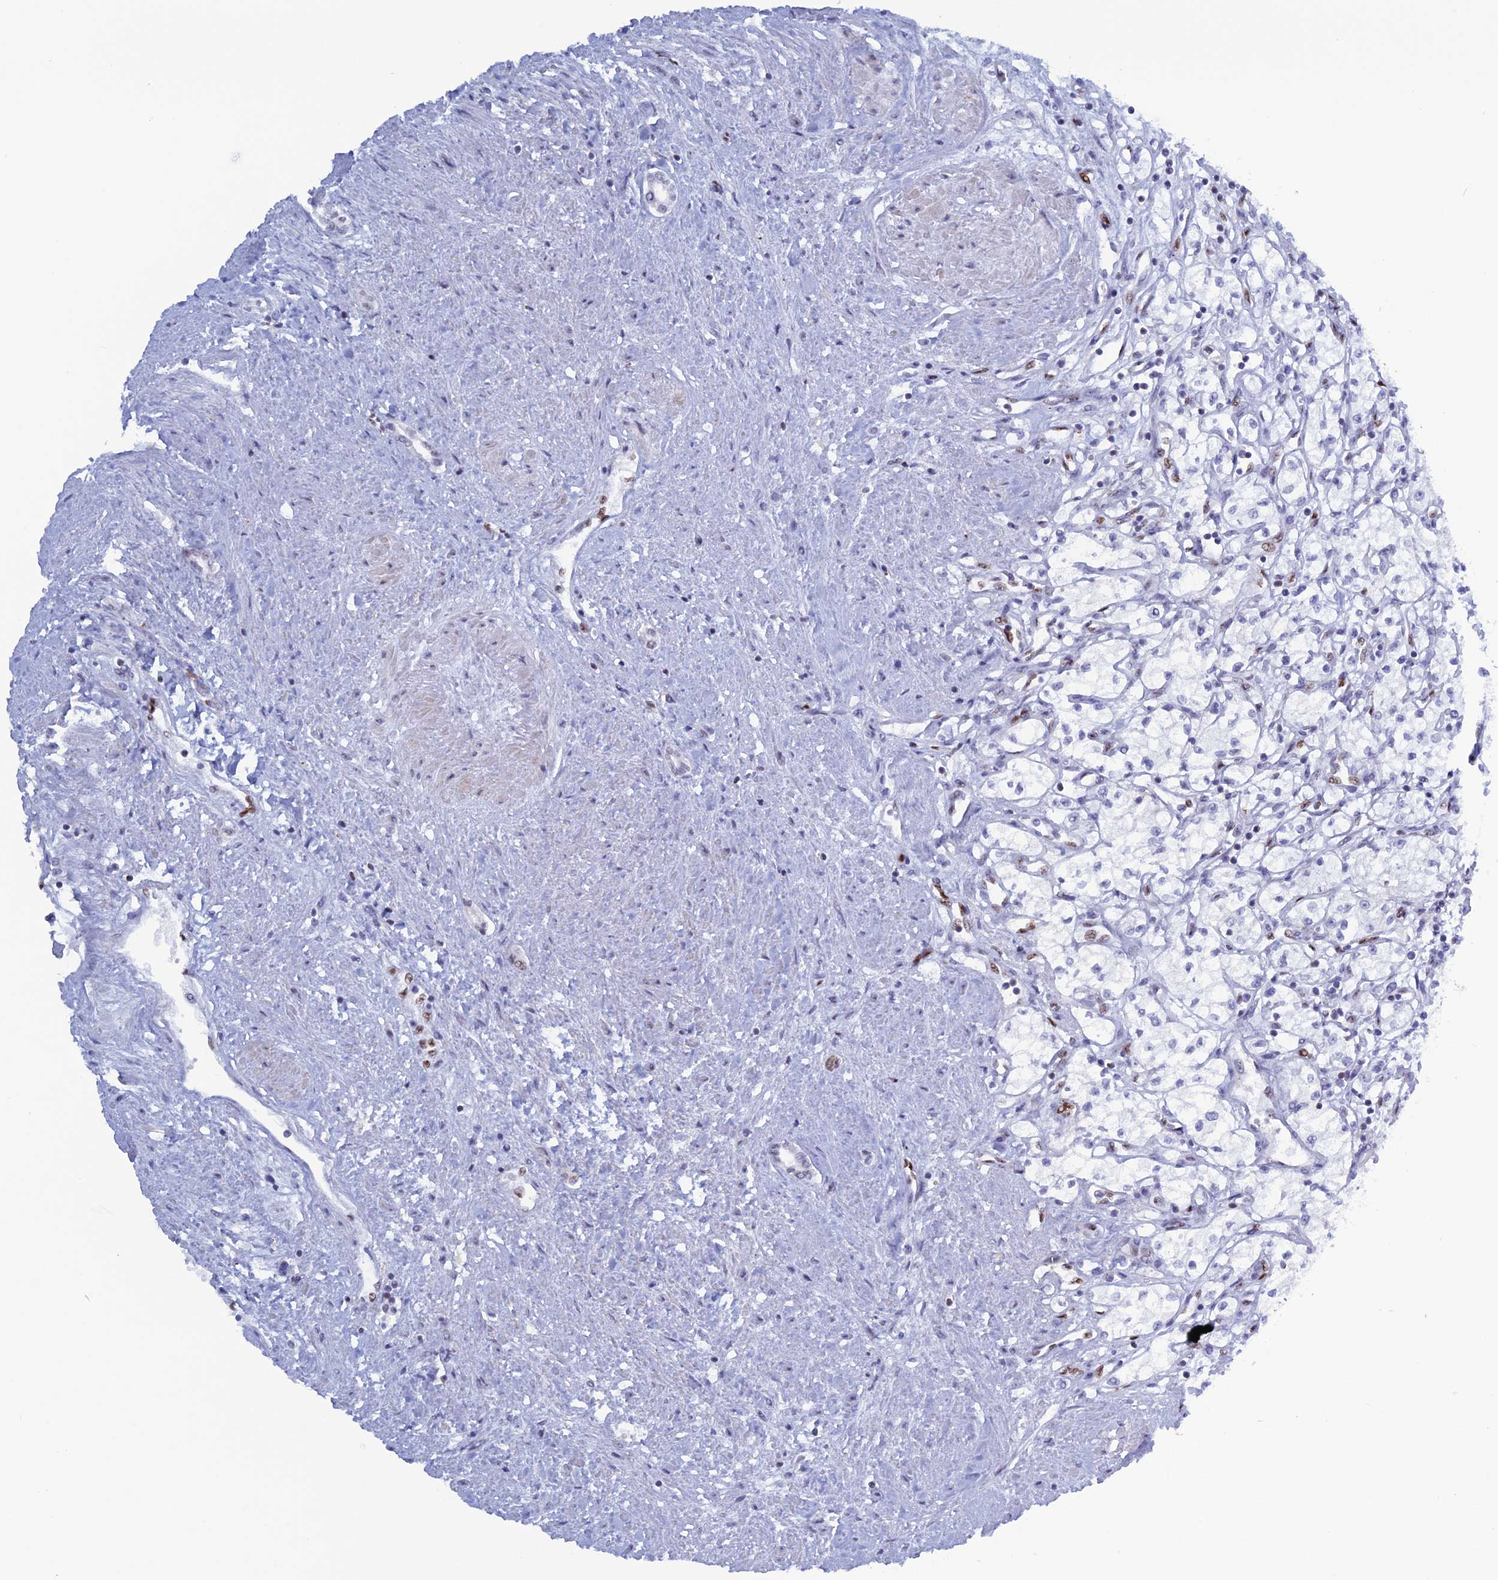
{"staining": {"intensity": "negative", "quantity": "none", "location": "none"}, "tissue": "renal cancer", "cell_type": "Tumor cells", "image_type": "cancer", "snomed": [{"axis": "morphology", "description": "Adenocarcinoma, NOS"}, {"axis": "topography", "description": "Kidney"}], "caption": "Immunohistochemistry (IHC) of human renal cancer demonstrates no expression in tumor cells. Brightfield microscopy of immunohistochemistry stained with DAB (brown) and hematoxylin (blue), captured at high magnification.", "gene": "NOL4L", "patient": {"sex": "male", "age": 59}}